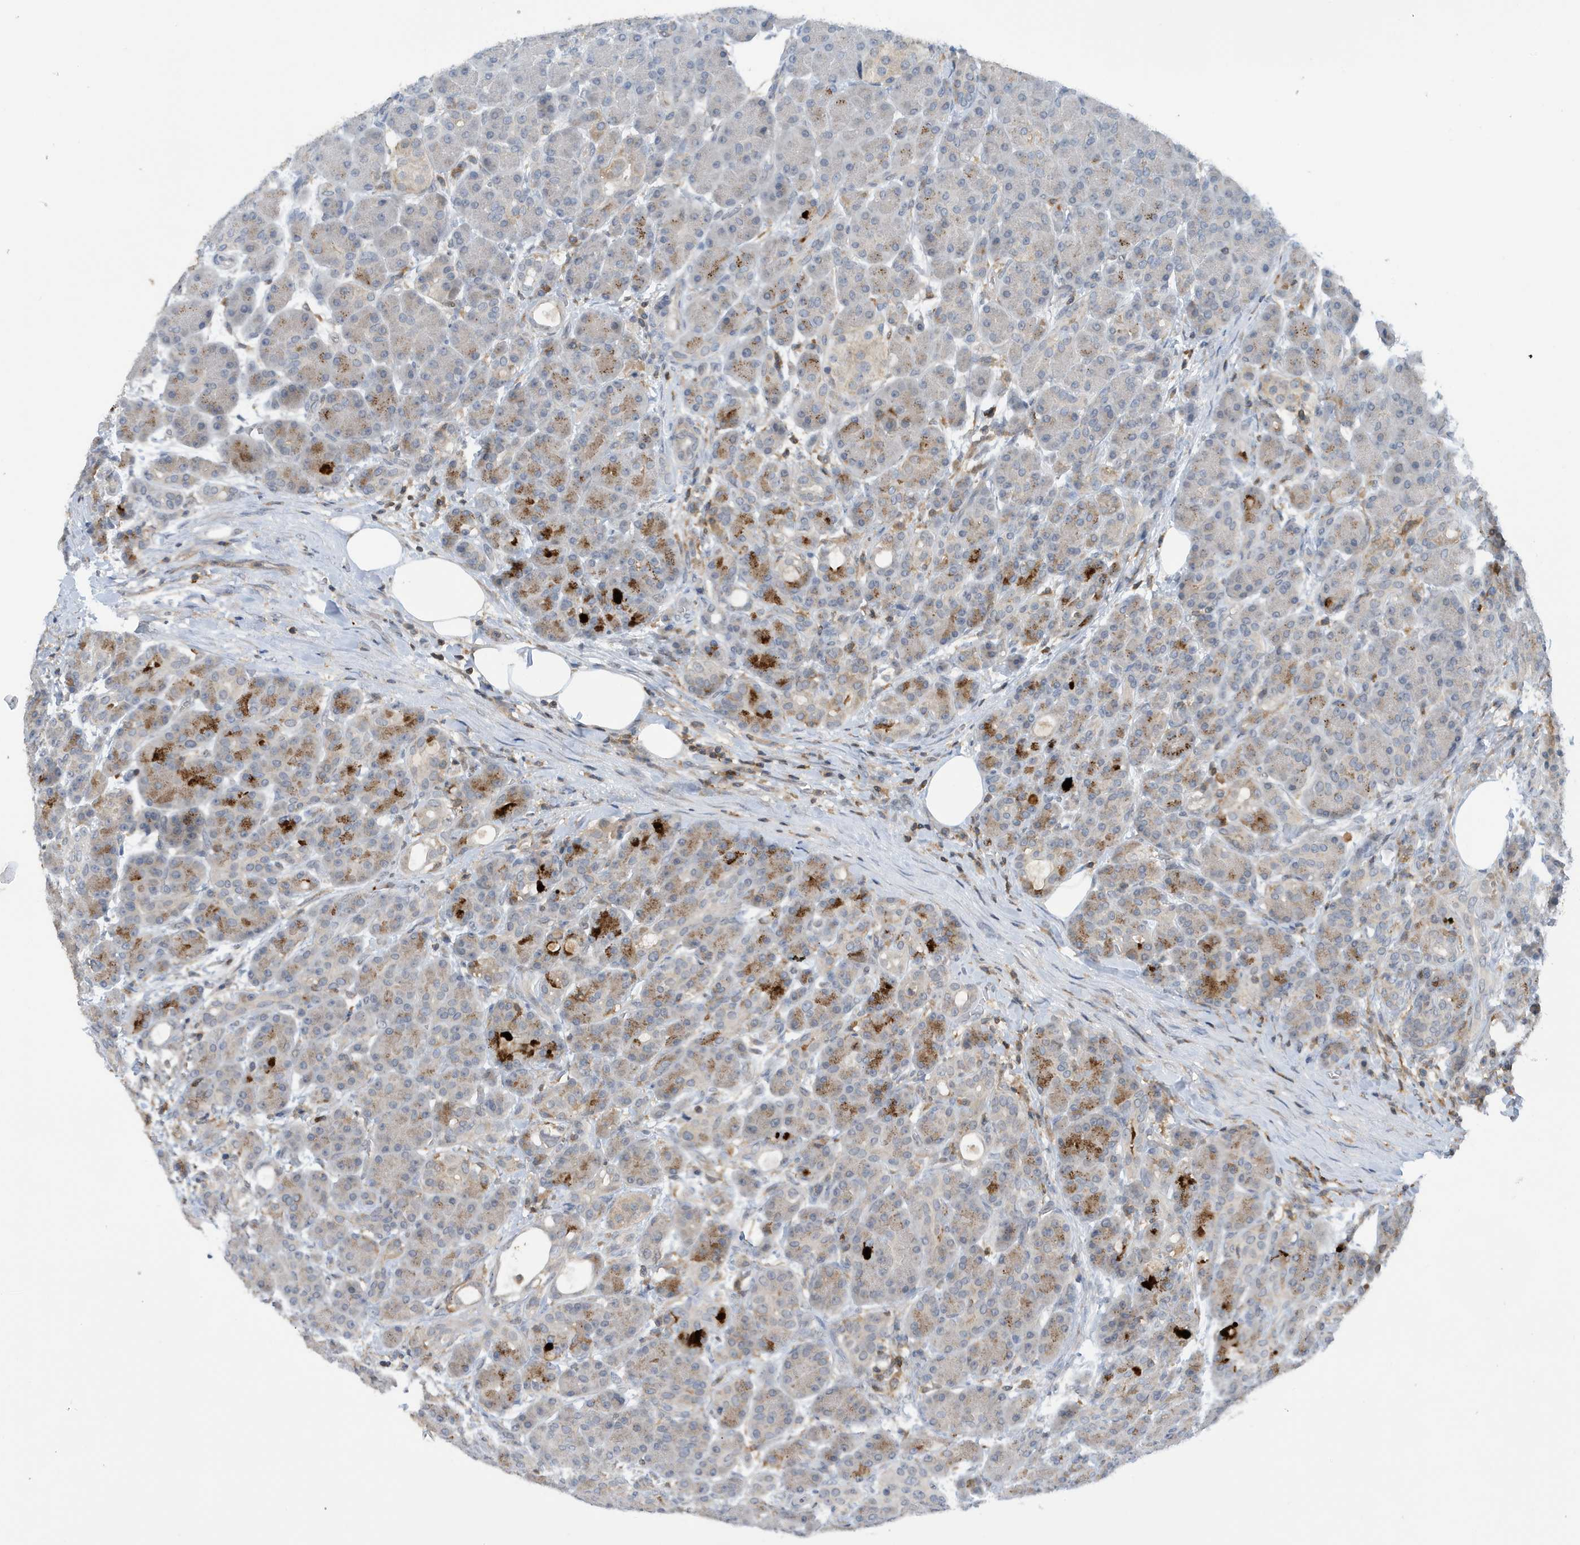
{"staining": {"intensity": "moderate", "quantity": "<25%", "location": "cytoplasmic/membranous"}, "tissue": "pancreas", "cell_type": "Exocrine glandular cells", "image_type": "normal", "snomed": [{"axis": "morphology", "description": "Normal tissue, NOS"}, {"axis": "topography", "description": "Pancreas"}], "caption": "A high-resolution image shows immunohistochemistry staining of benign pancreas, which displays moderate cytoplasmic/membranous staining in about <25% of exocrine glandular cells.", "gene": "NSUN3", "patient": {"sex": "male", "age": 63}}